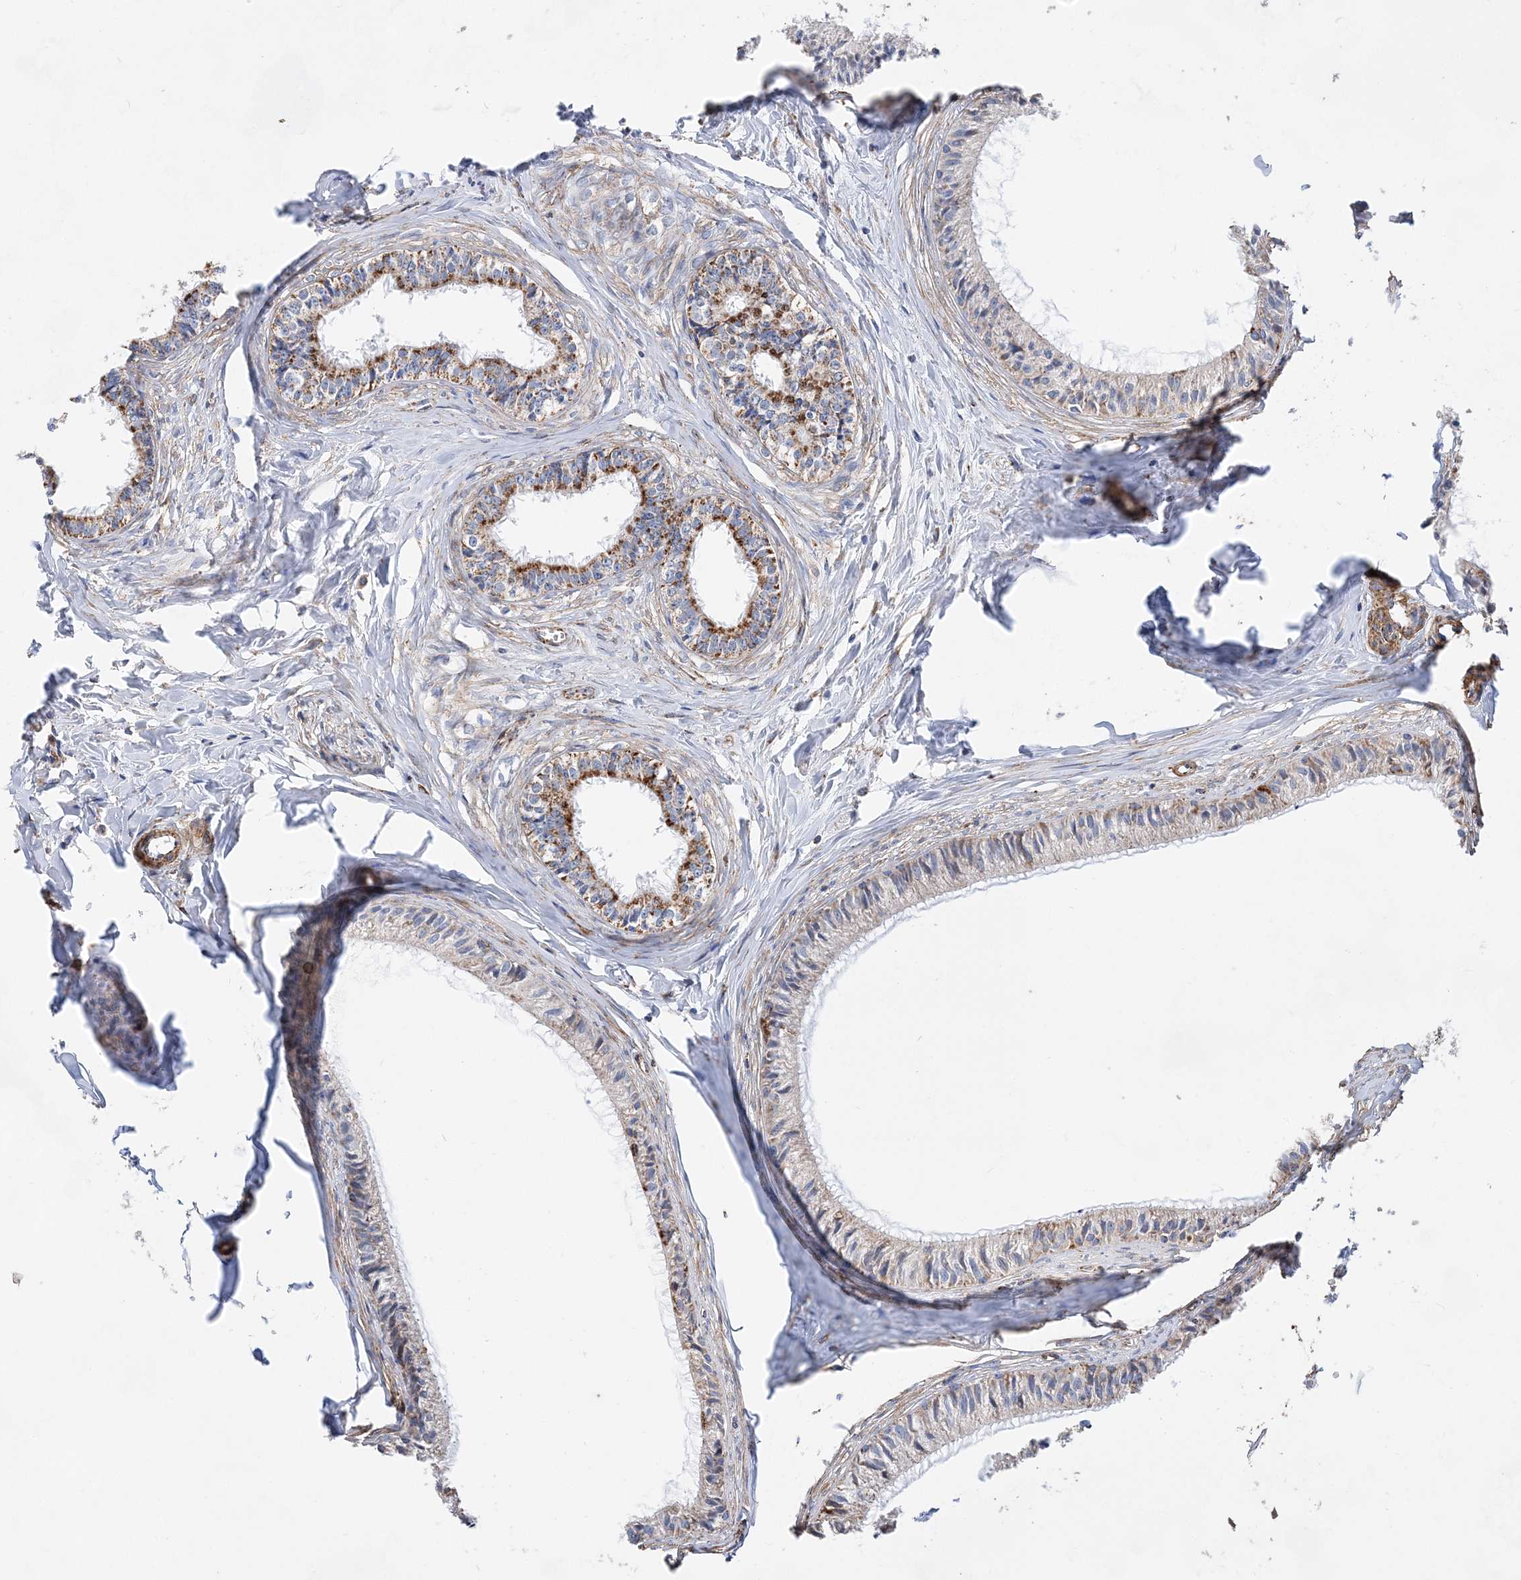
{"staining": {"intensity": "moderate", "quantity": "<25%", "location": "cytoplasmic/membranous"}, "tissue": "epididymis", "cell_type": "Glandular cells", "image_type": "normal", "snomed": [{"axis": "morphology", "description": "Normal tissue, NOS"}, {"axis": "topography", "description": "Epididymis"}], "caption": "A brown stain labels moderate cytoplasmic/membranous staining of a protein in glandular cells of normal epididymis.", "gene": "ACOT9", "patient": {"sex": "male", "age": 36}}